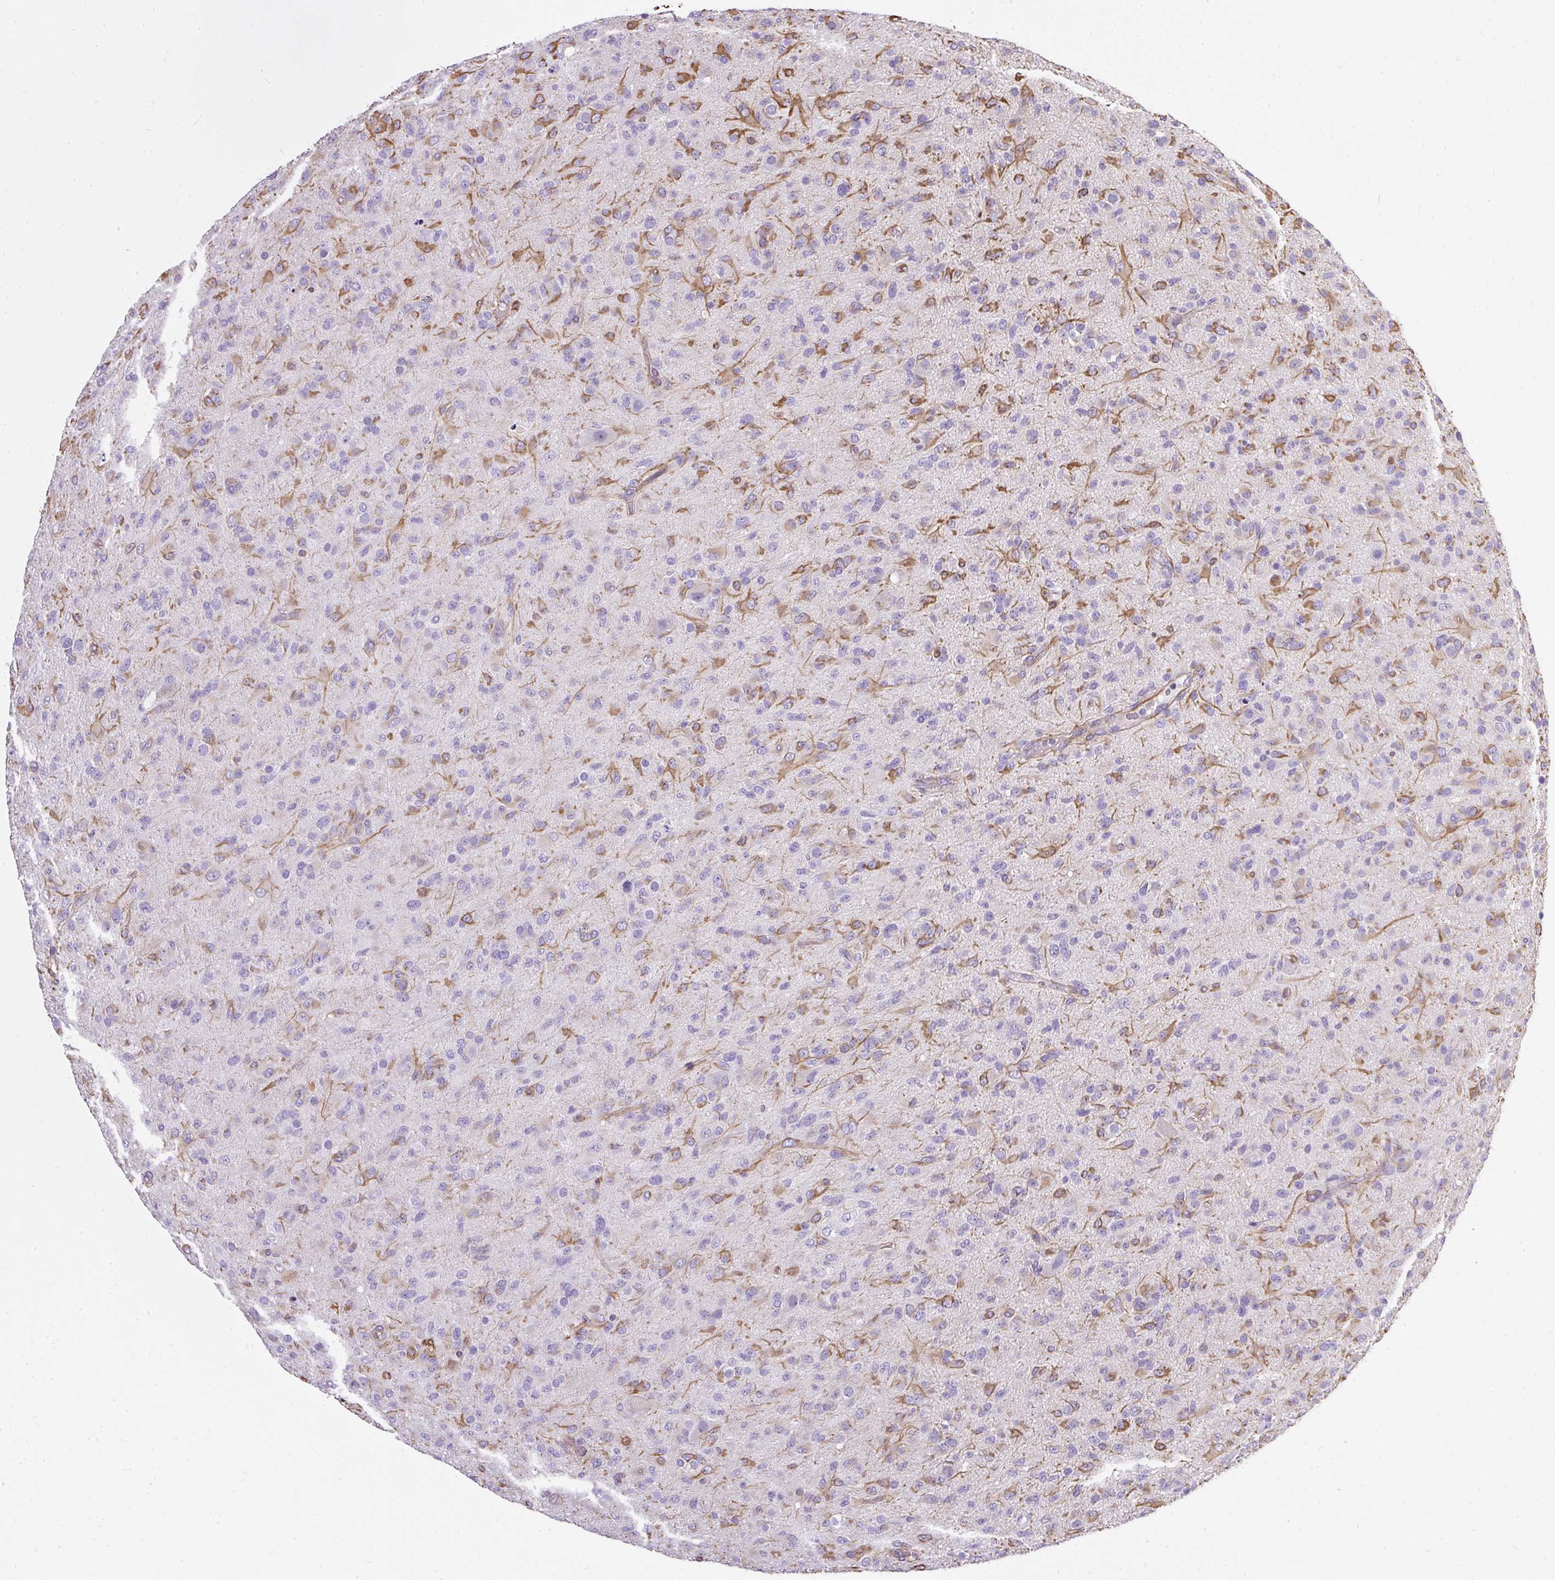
{"staining": {"intensity": "moderate", "quantity": "<25%", "location": "cytoplasmic/membranous"}, "tissue": "glioma", "cell_type": "Tumor cells", "image_type": "cancer", "snomed": [{"axis": "morphology", "description": "Glioma, malignant, Low grade"}, {"axis": "topography", "description": "Brain"}], "caption": "Immunohistochemical staining of human glioma demonstrates moderate cytoplasmic/membranous protein positivity in approximately <25% of tumor cells.", "gene": "PLS1", "patient": {"sex": "male", "age": 65}}